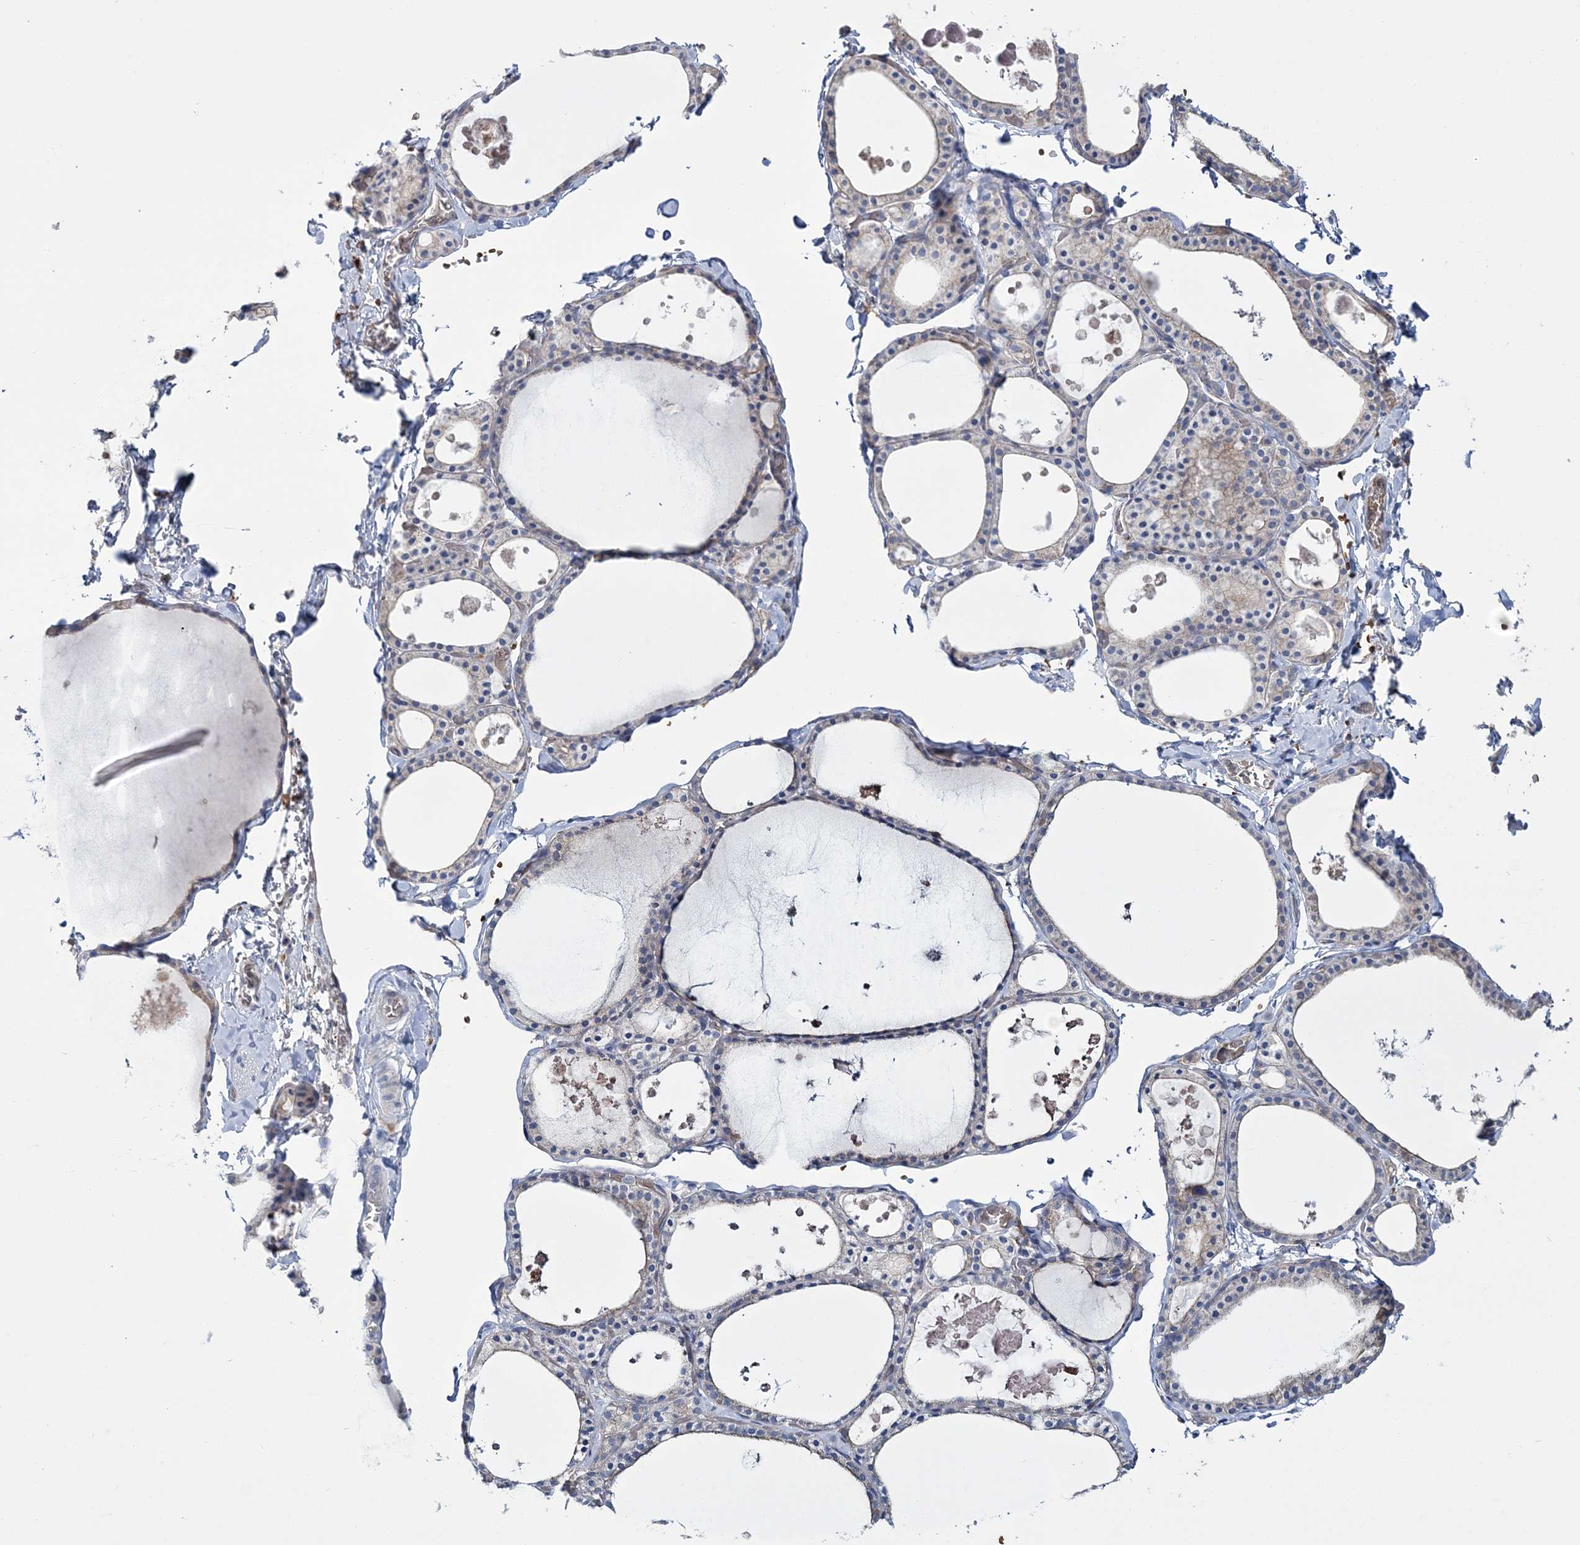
{"staining": {"intensity": "negative", "quantity": "none", "location": "none"}, "tissue": "thyroid gland", "cell_type": "Glandular cells", "image_type": "normal", "snomed": [{"axis": "morphology", "description": "Normal tissue, NOS"}, {"axis": "topography", "description": "Thyroid gland"}], "caption": "Glandular cells show no significant protein positivity in unremarkable thyroid gland. The staining was performed using DAB (3,3'-diaminobenzidine) to visualize the protein expression in brown, while the nuclei were stained in blue with hematoxylin (Magnification: 20x).", "gene": "ATP11B", "patient": {"sex": "male", "age": 56}}